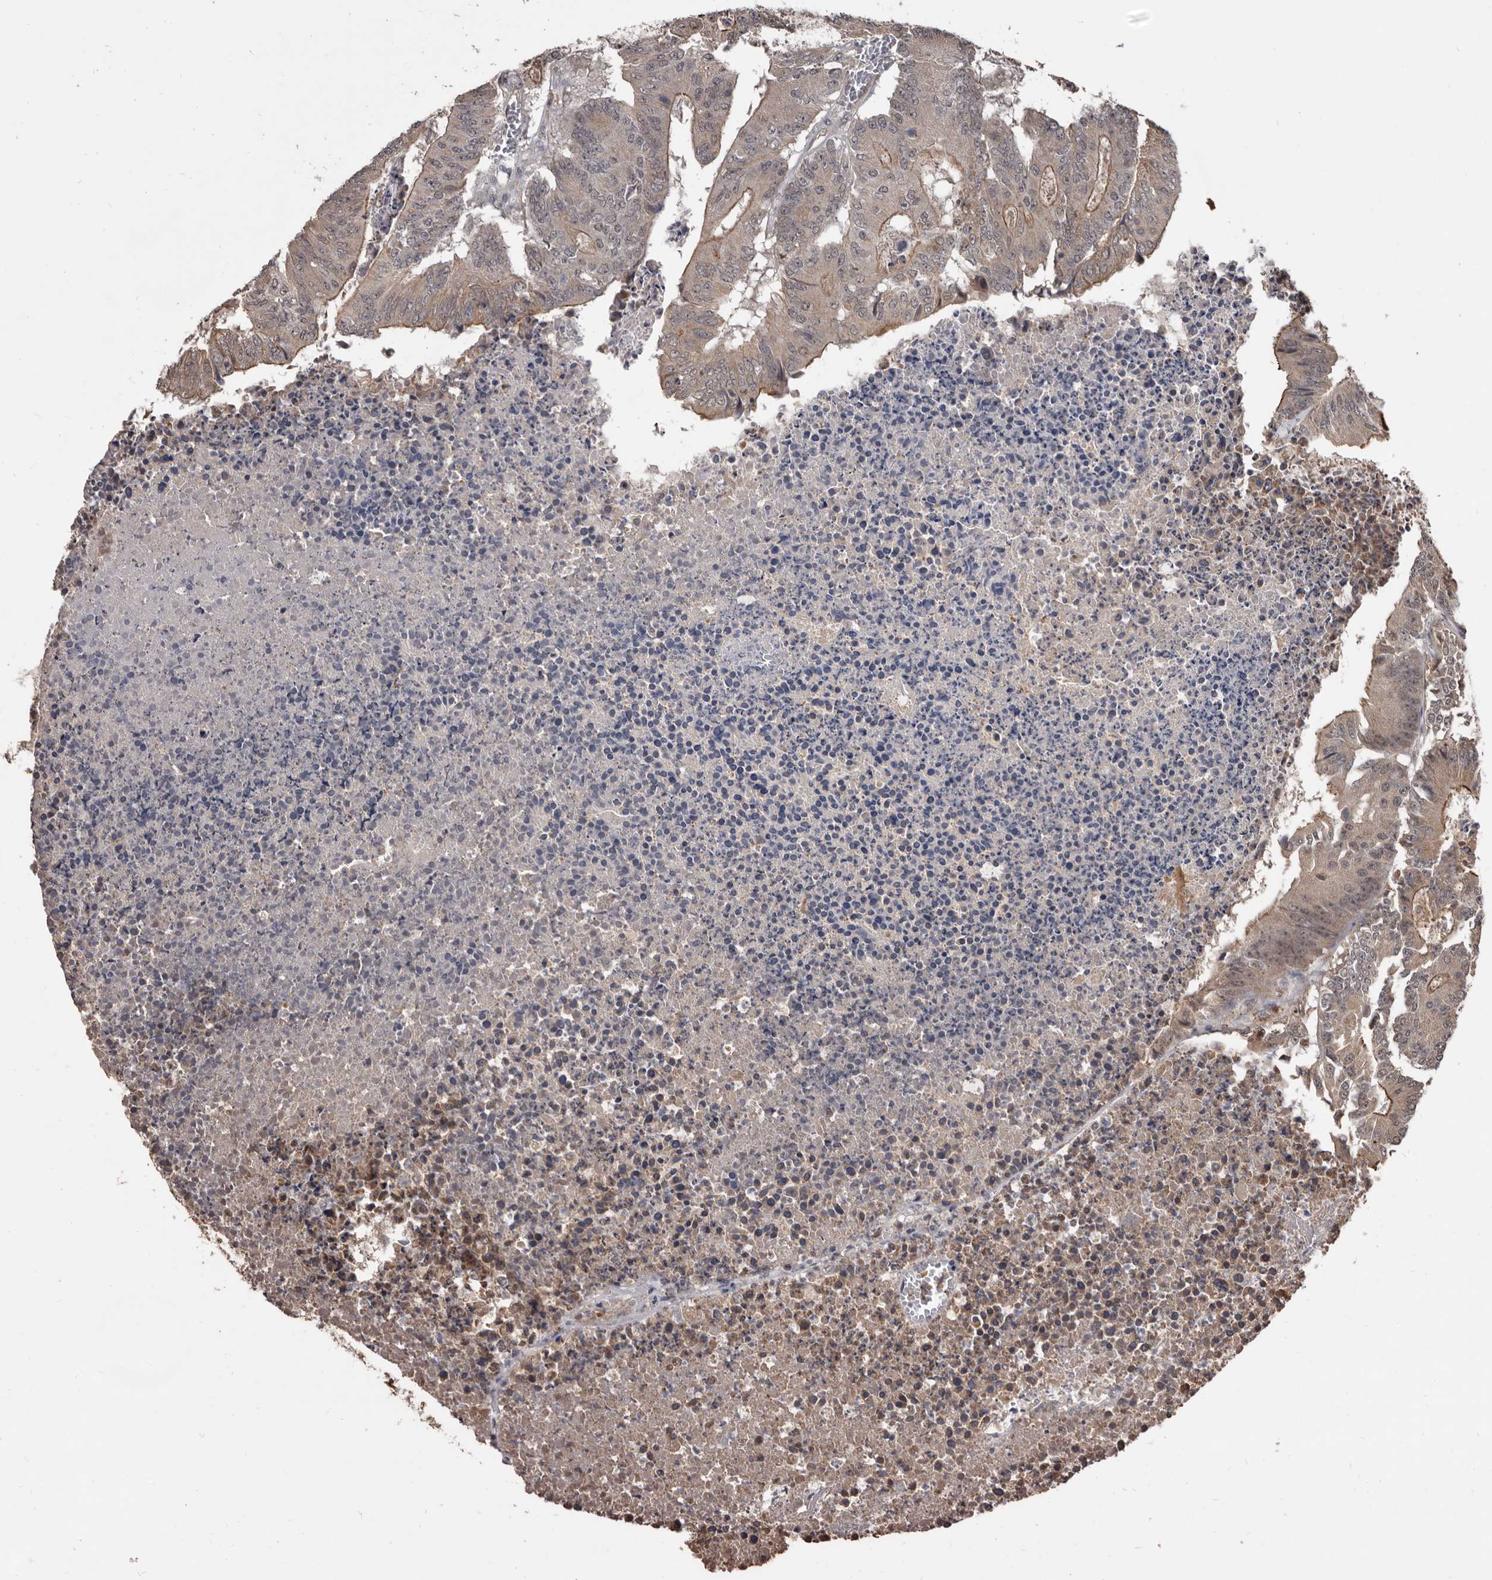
{"staining": {"intensity": "weak", "quantity": "25%-75%", "location": "cytoplasmic/membranous,nuclear"}, "tissue": "colorectal cancer", "cell_type": "Tumor cells", "image_type": "cancer", "snomed": [{"axis": "morphology", "description": "Adenocarcinoma, NOS"}, {"axis": "topography", "description": "Colon"}], "caption": "Immunohistochemistry (IHC) of human colorectal cancer displays low levels of weak cytoplasmic/membranous and nuclear positivity in about 25%-75% of tumor cells. (DAB (3,3'-diaminobenzidine) = brown stain, brightfield microscopy at high magnification).", "gene": "AHR", "patient": {"sex": "male", "age": 87}}